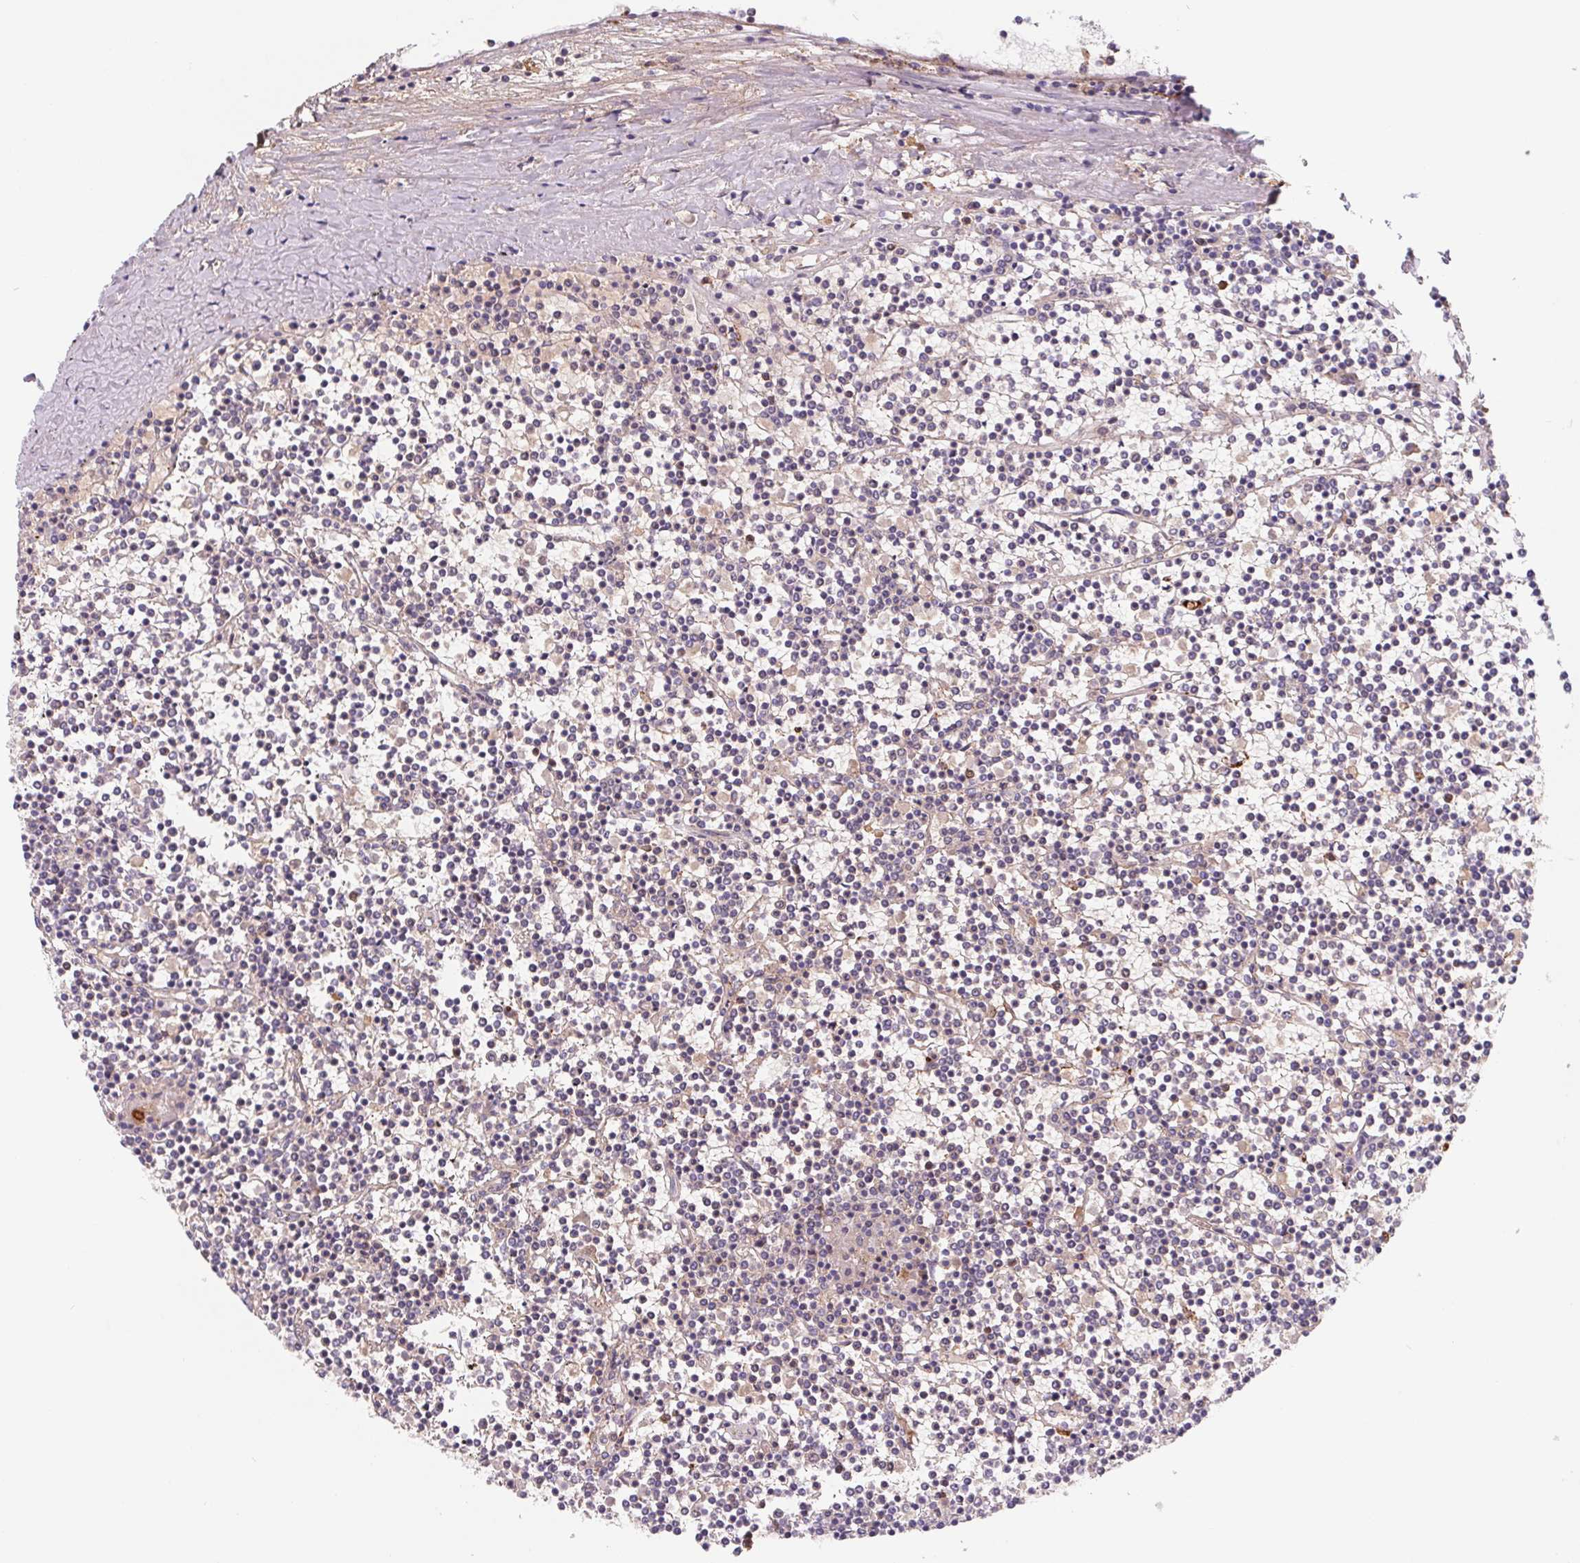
{"staining": {"intensity": "negative", "quantity": "none", "location": "none"}, "tissue": "lymphoma", "cell_type": "Tumor cells", "image_type": "cancer", "snomed": [{"axis": "morphology", "description": "Malignant lymphoma, non-Hodgkin's type, Low grade"}, {"axis": "topography", "description": "Spleen"}], "caption": "DAB immunohistochemical staining of lymphoma exhibits no significant expression in tumor cells.", "gene": "LPA", "patient": {"sex": "female", "age": 19}}